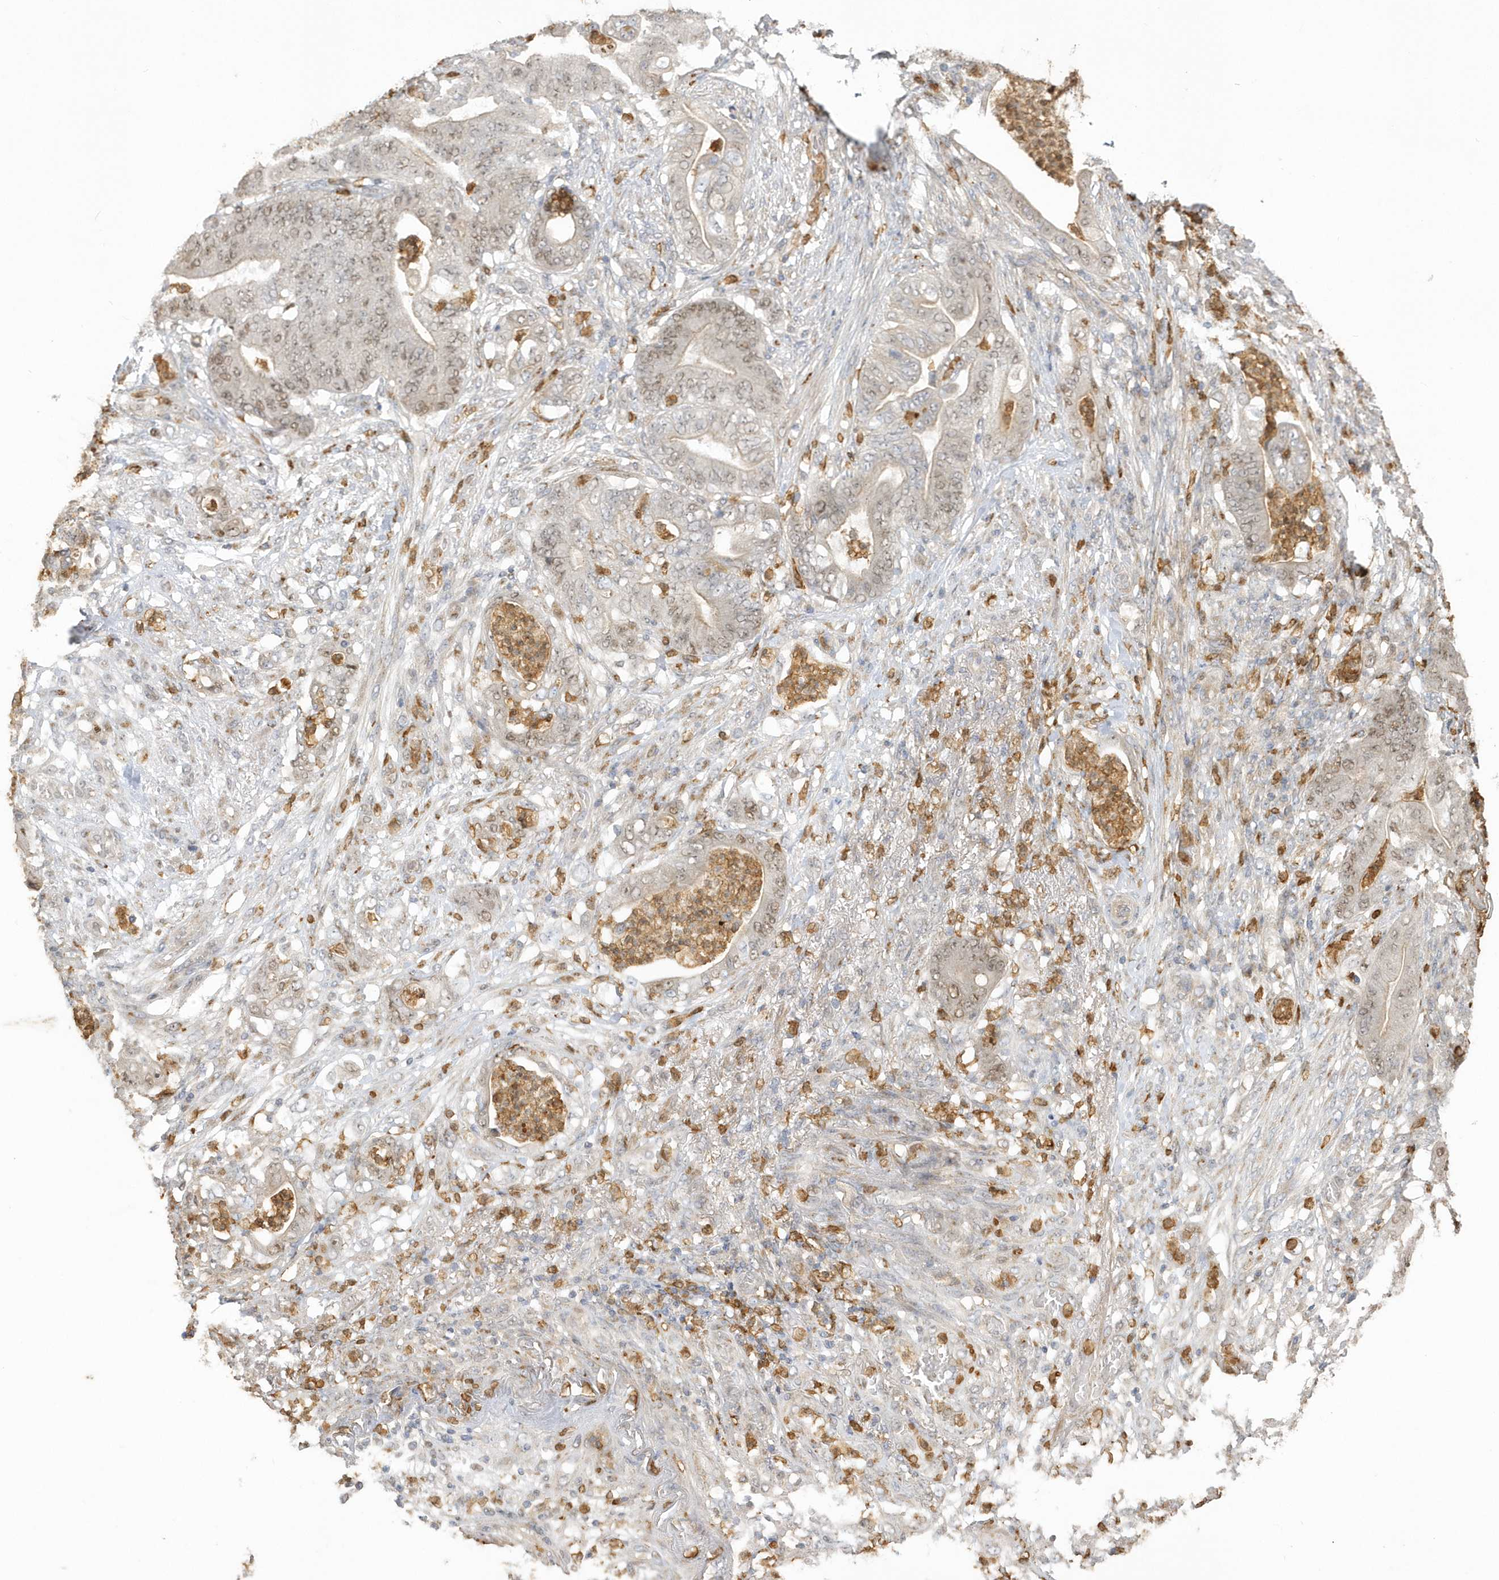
{"staining": {"intensity": "moderate", "quantity": "25%-75%", "location": "cytoplasmic/membranous,nuclear"}, "tissue": "stomach cancer", "cell_type": "Tumor cells", "image_type": "cancer", "snomed": [{"axis": "morphology", "description": "Adenocarcinoma, NOS"}, {"axis": "topography", "description": "Stomach"}], "caption": "Human adenocarcinoma (stomach) stained for a protein (brown) reveals moderate cytoplasmic/membranous and nuclear positive expression in about 25%-75% of tumor cells.", "gene": "NAF1", "patient": {"sex": "female", "age": 73}}